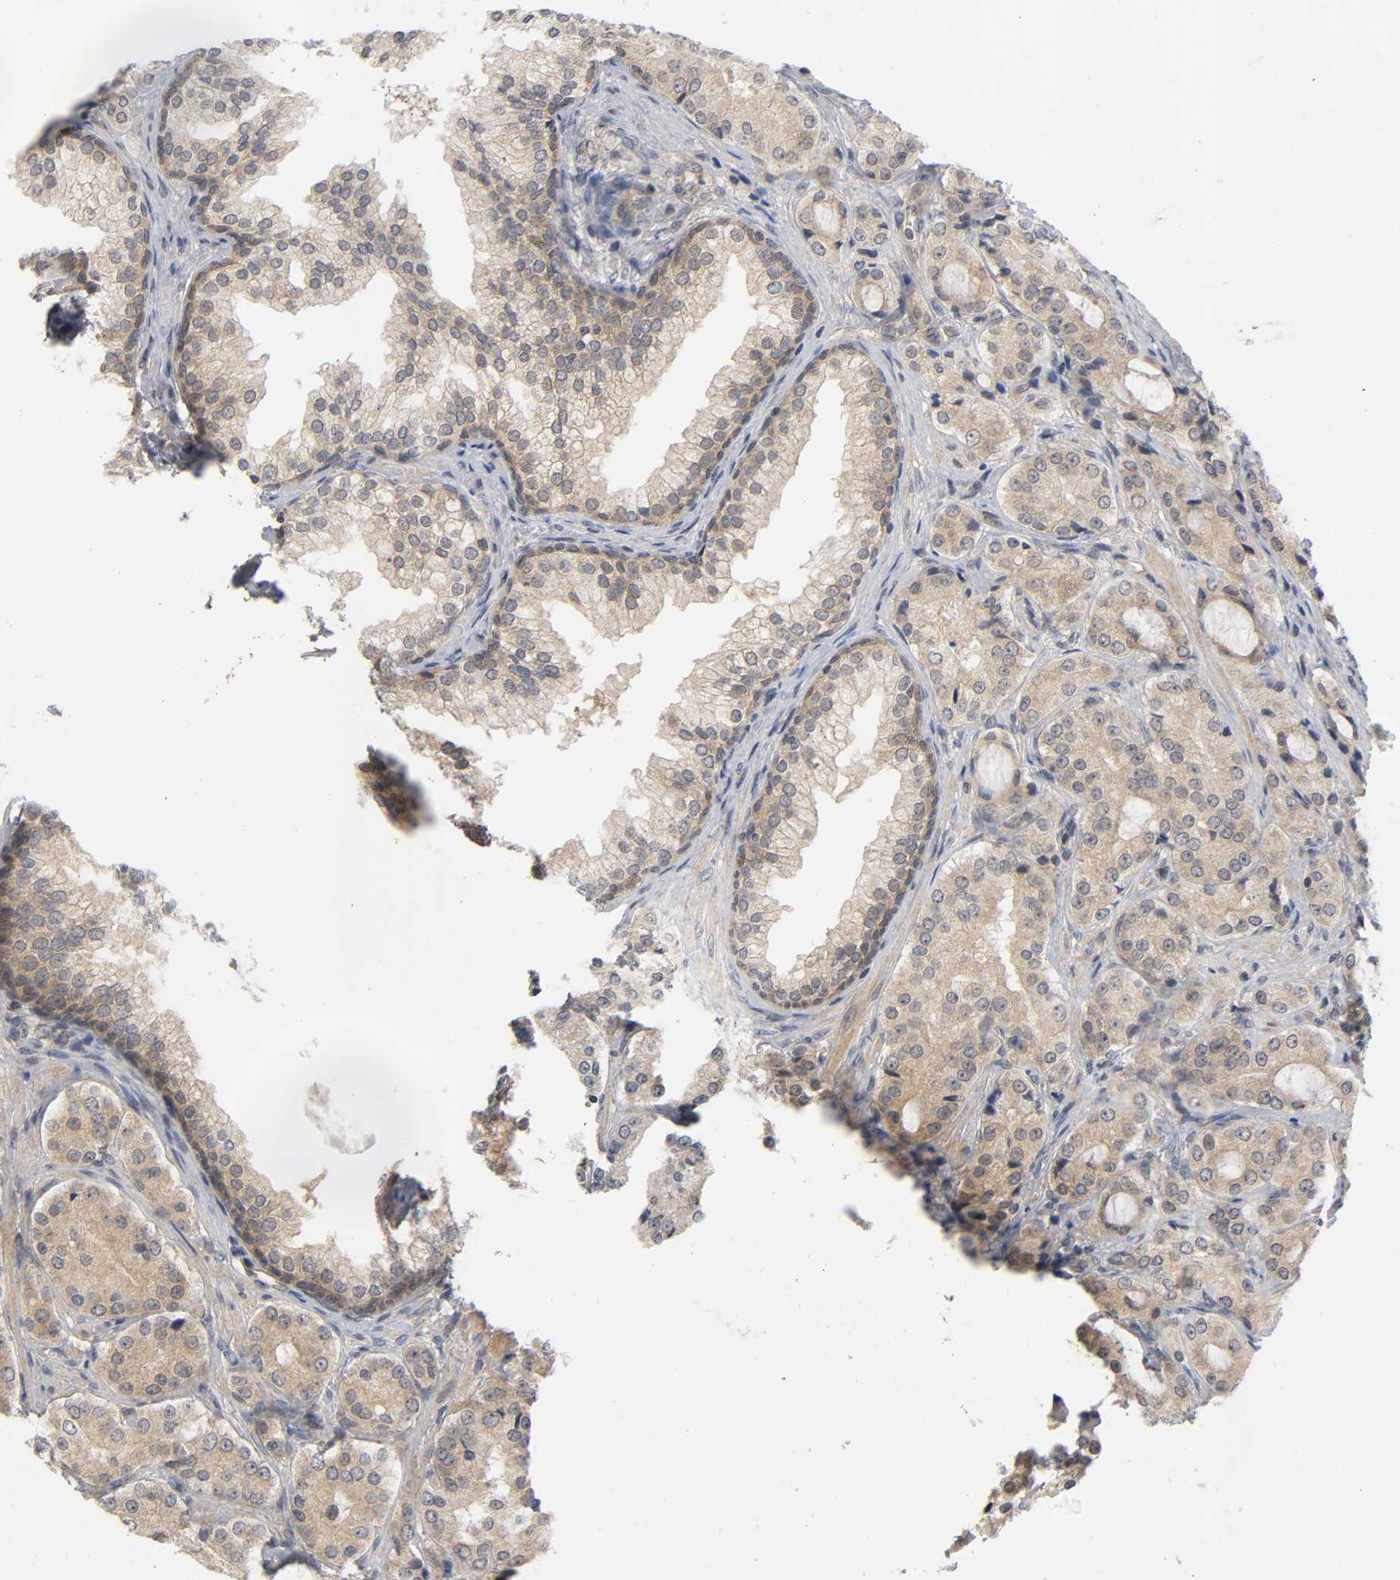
{"staining": {"intensity": "moderate", "quantity": ">75%", "location": "cytoplasmic/membranous"}, "tissue": "prostate cancer", "cell_type": "Tumor cells", "image_type": "cancer", "snomed": [{"axis": "morphology", "description": "Adenocarcinoma, High grade"}, {"axis": "topography", "description": "Prostate"}], "caption": "Protein expression by immunohistochemistry (IHC) displays moderate cytoplasmic/membranous positivity in about >75% of tumor cells in prostate high-grade adenocarcinoma.", "gene": "MAPK8", "patient": {"sex": "male", "age": 72}}